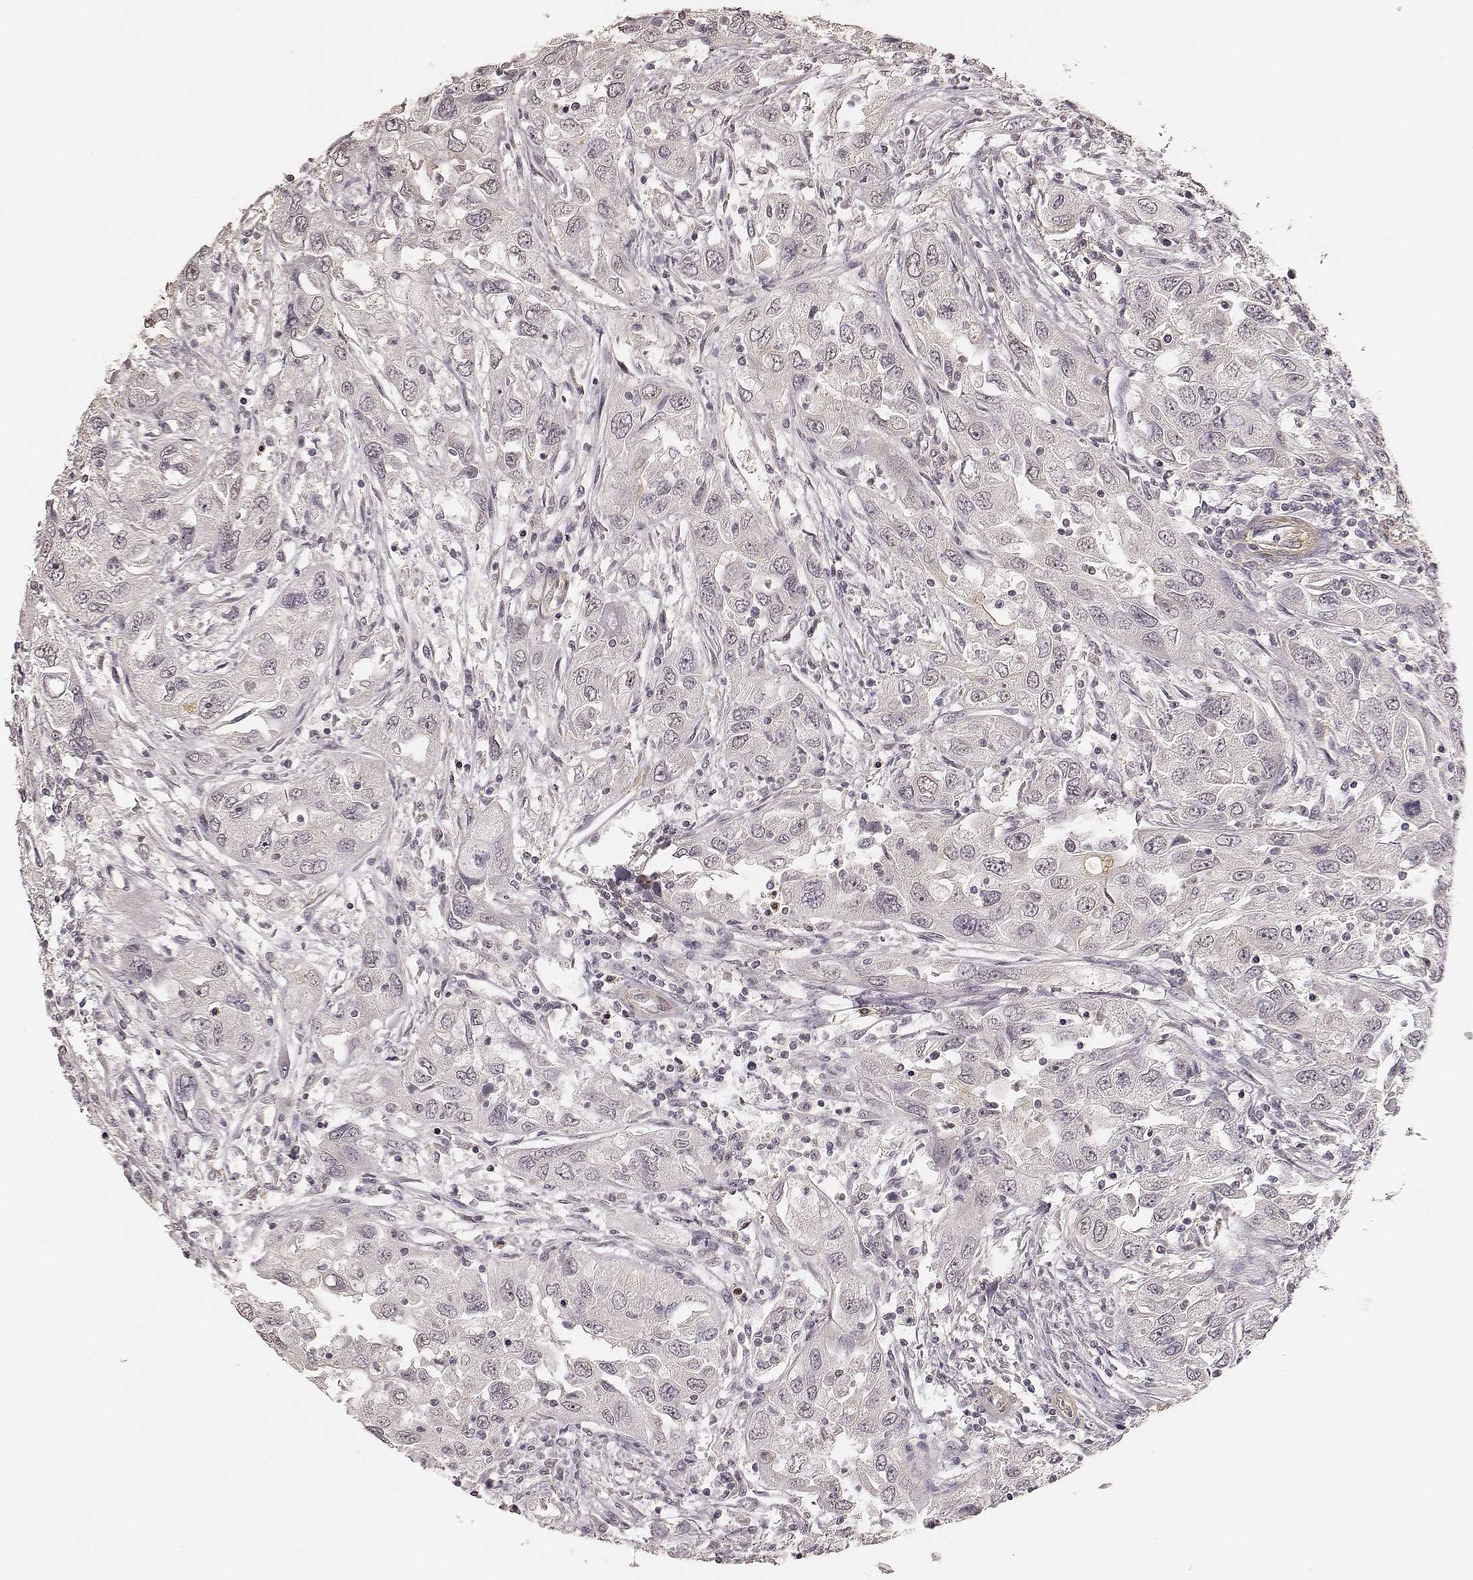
{"staining": {"intensity": "negative", "quantity": "none", "location": "none"}, "tissue": "urothelial cancer", "cell_type": "Tumor cells", "image_type": "cancer", "snomed": [{"axis": "morphology", "description": "Urothelial carcinoma, High grade"}, {"axis": "topography", "description": "Urinary bladder"}], "caption": "Tumor cells are negative for brown protein staining in urothelial carcinoma (high-grade). The staining was performed using DAB to visualize the protein expression in brown, while the nuclei were stained in blue with hematoxylin (Magnification: 20x).", "gene": "LY6K", "patient": {"sex": "male", "age": 76}}